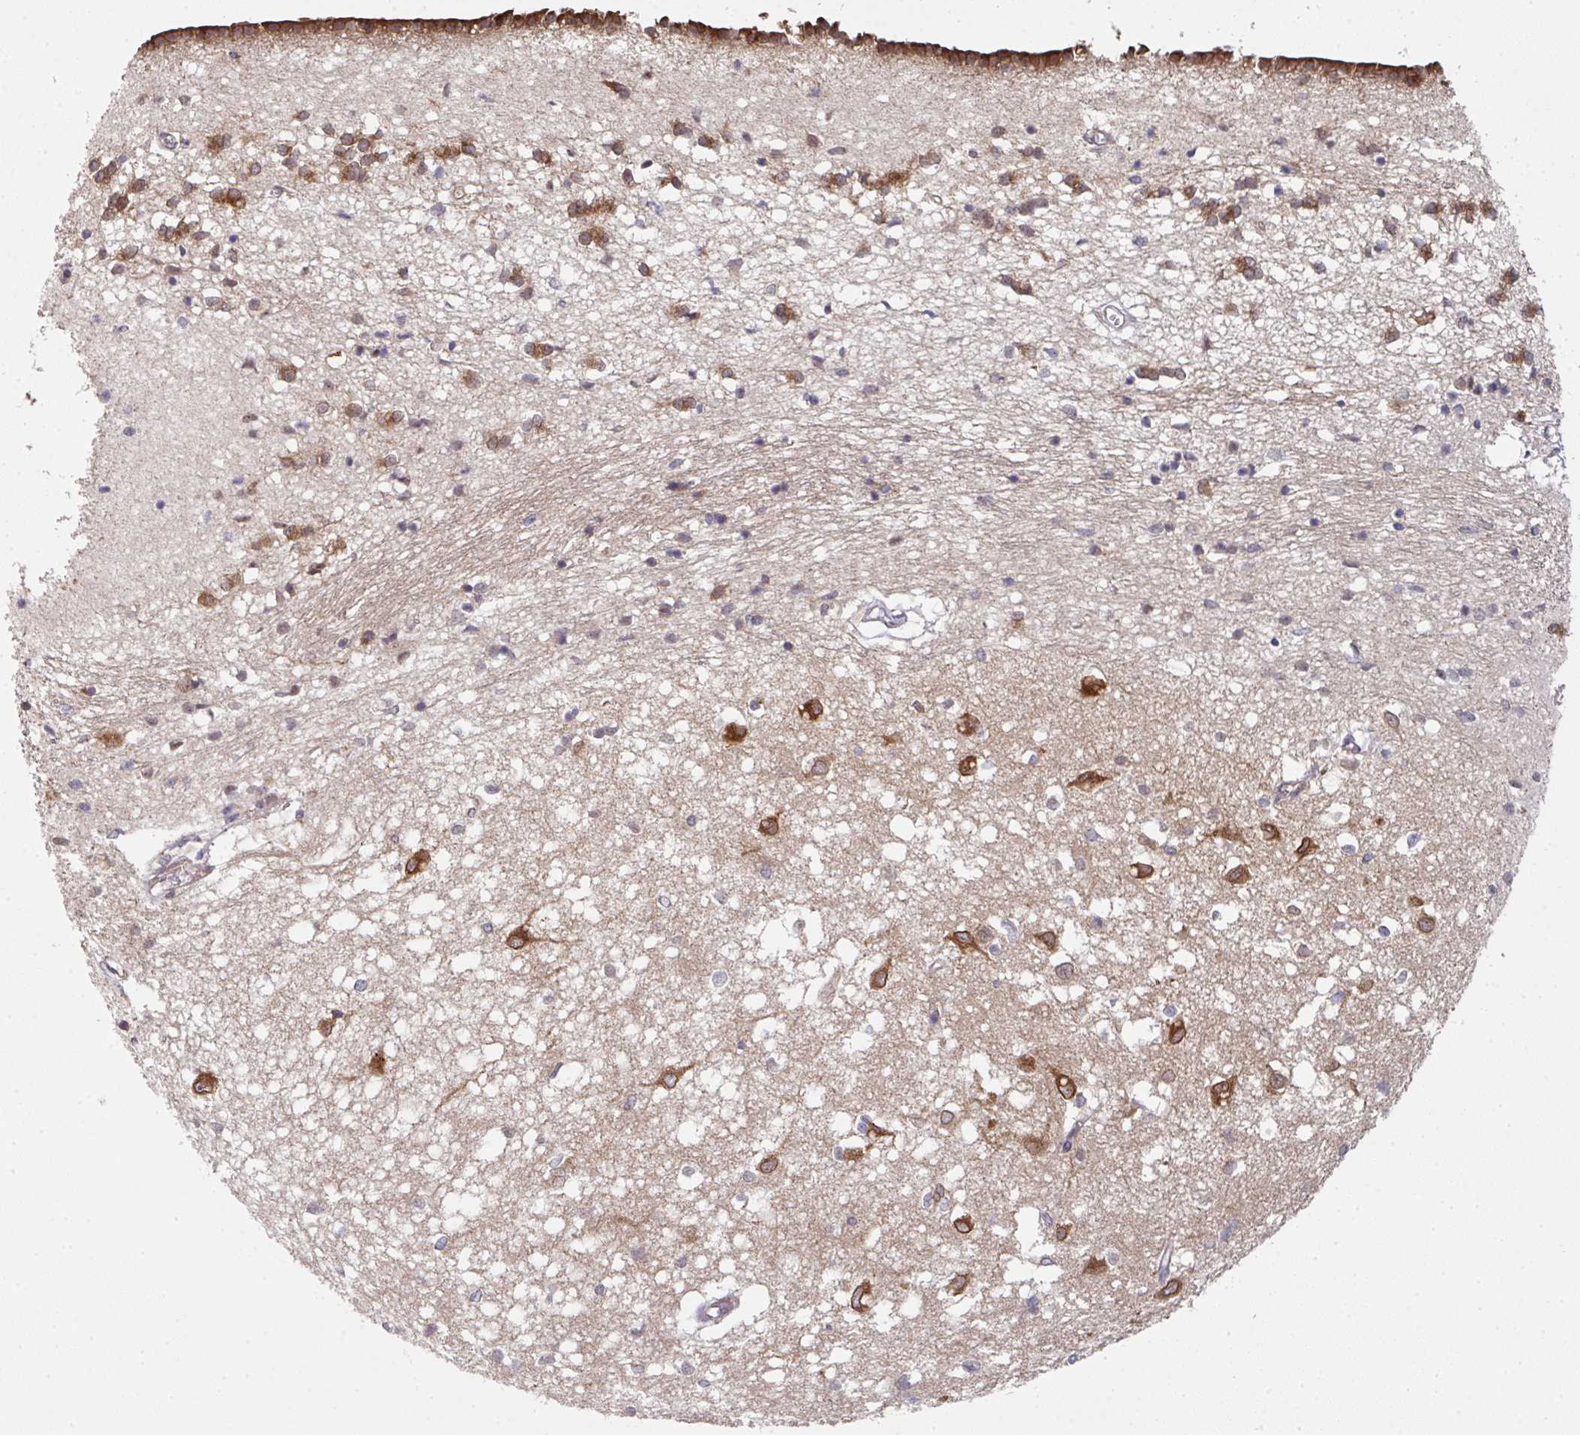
{"staining": {"intensity": "moderate", "quantity": "25%-75%", "location": "cytoplasmic/membranous"}, "tissue": "caudate", "cell_type": "Glial cells", "image_type": "normal", "snomed": [{"axis": "morphology", "description": "Normal tissue, NOS"}, {"axis": "topography", "description": "Lateral ventricle wall"}], "caption": "The photomicrograph exhibits a brown stain indicating the presence of a protein in the cytoplasmic/membranous of glial cells in caudate.", "gene": "CAMLG", "patient": {"sex": "male", "age": 70}}